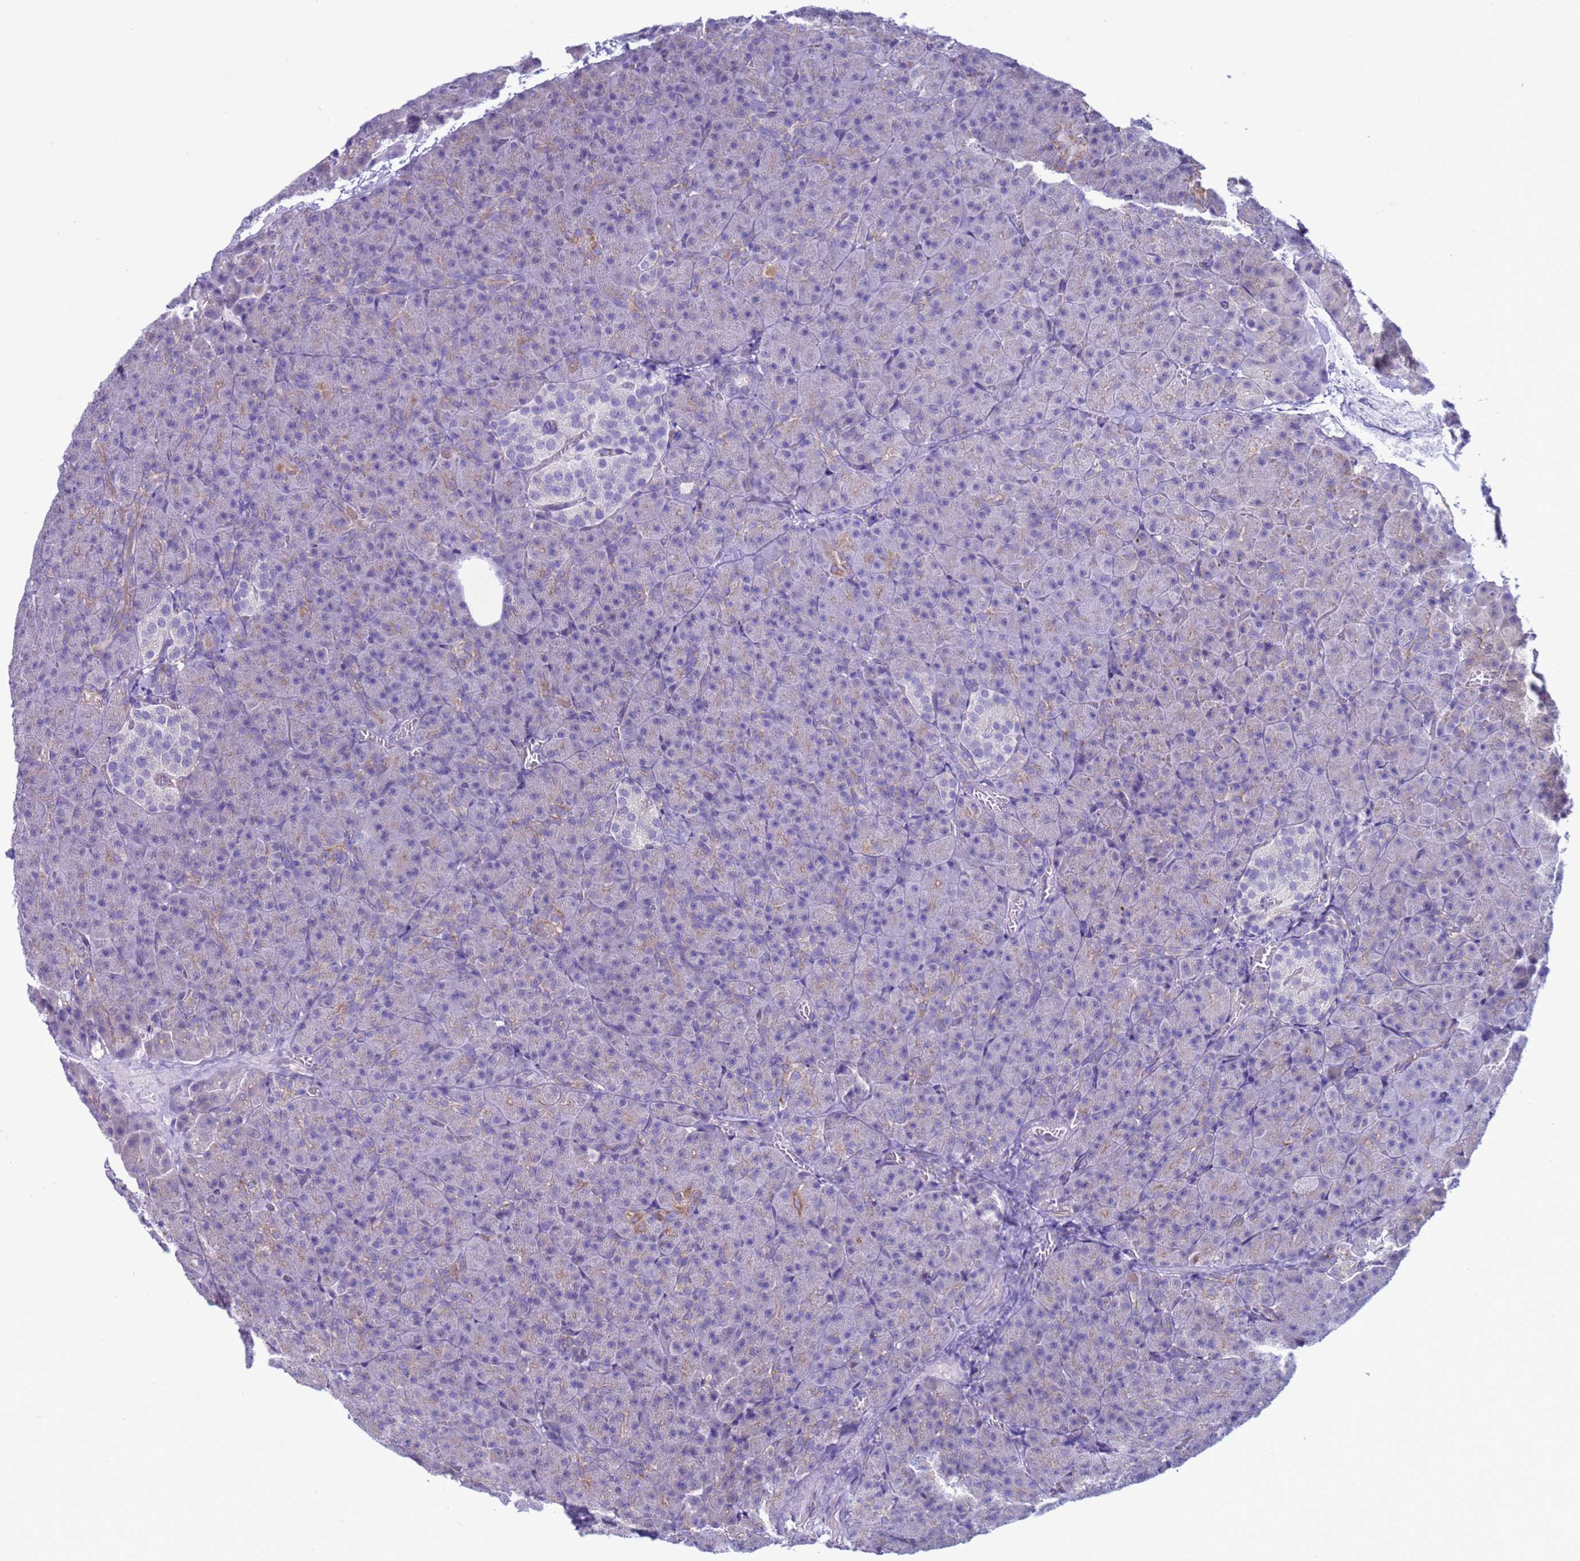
{"staining": {"intensity": "moderate", "quantity": "<25%", "location": "cytoplasmic/membranous"}, "tissue": "pancreas", "cell_type": "Exocrine glandular cells", "image_type": "normal", "snomed": [{"axis": "morphology", "description": "Normal tissue, NOS"}, {"axis": "topography", "description": "Pancreas"}], "caption": "The micrograph reveals staining of normal pancreas, revealing moderate cytoplasmic/membranous protein expression (brown color) within exocrine glandular cells.", "gene": "HPCAL1", "patient": {"sex": "female", "age": 74}}